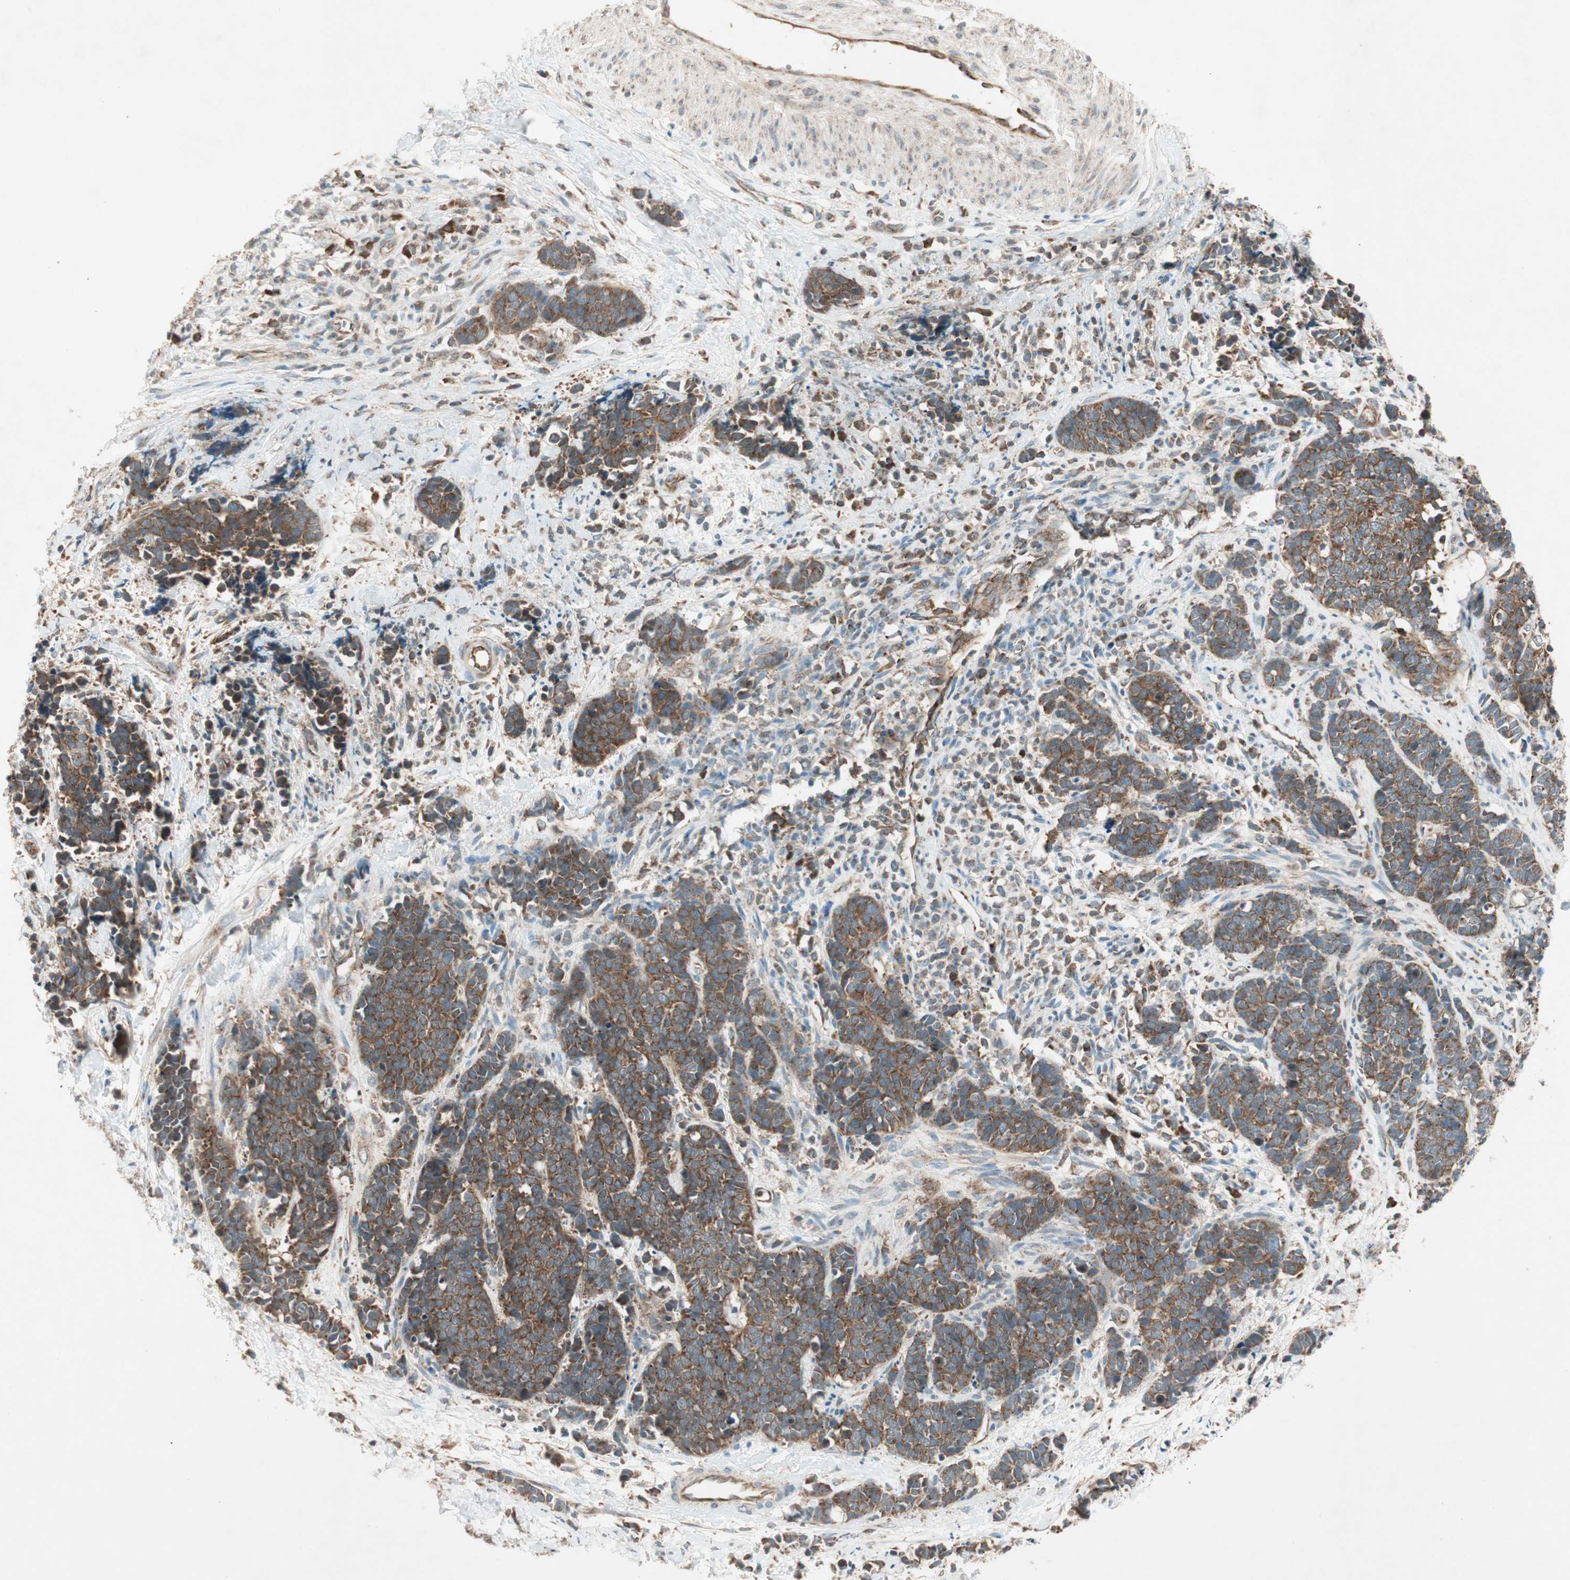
{"staining": {"intensity": "strong", "quantity": ">75%", "location": "cytoplasmic/membranous"}, "tissue": "cervical cancer", "cell_type": "Tumor cells", "image_type": "cancer", "snomed": [{"axis": "morphology", "description": "Squamous cell carcinoma, NOS"}, {"axis": "topography", "description": "Cervix"}], "caption": "Immunohistochemical staining of cervical cancer reveals high levels of strong cytoplasmic/membranous protein expression in about >75% of tumor cells. Nuclei are stained in blue.", "gene": "CHADL", "patient": {"sex": "female", "age": 35}}